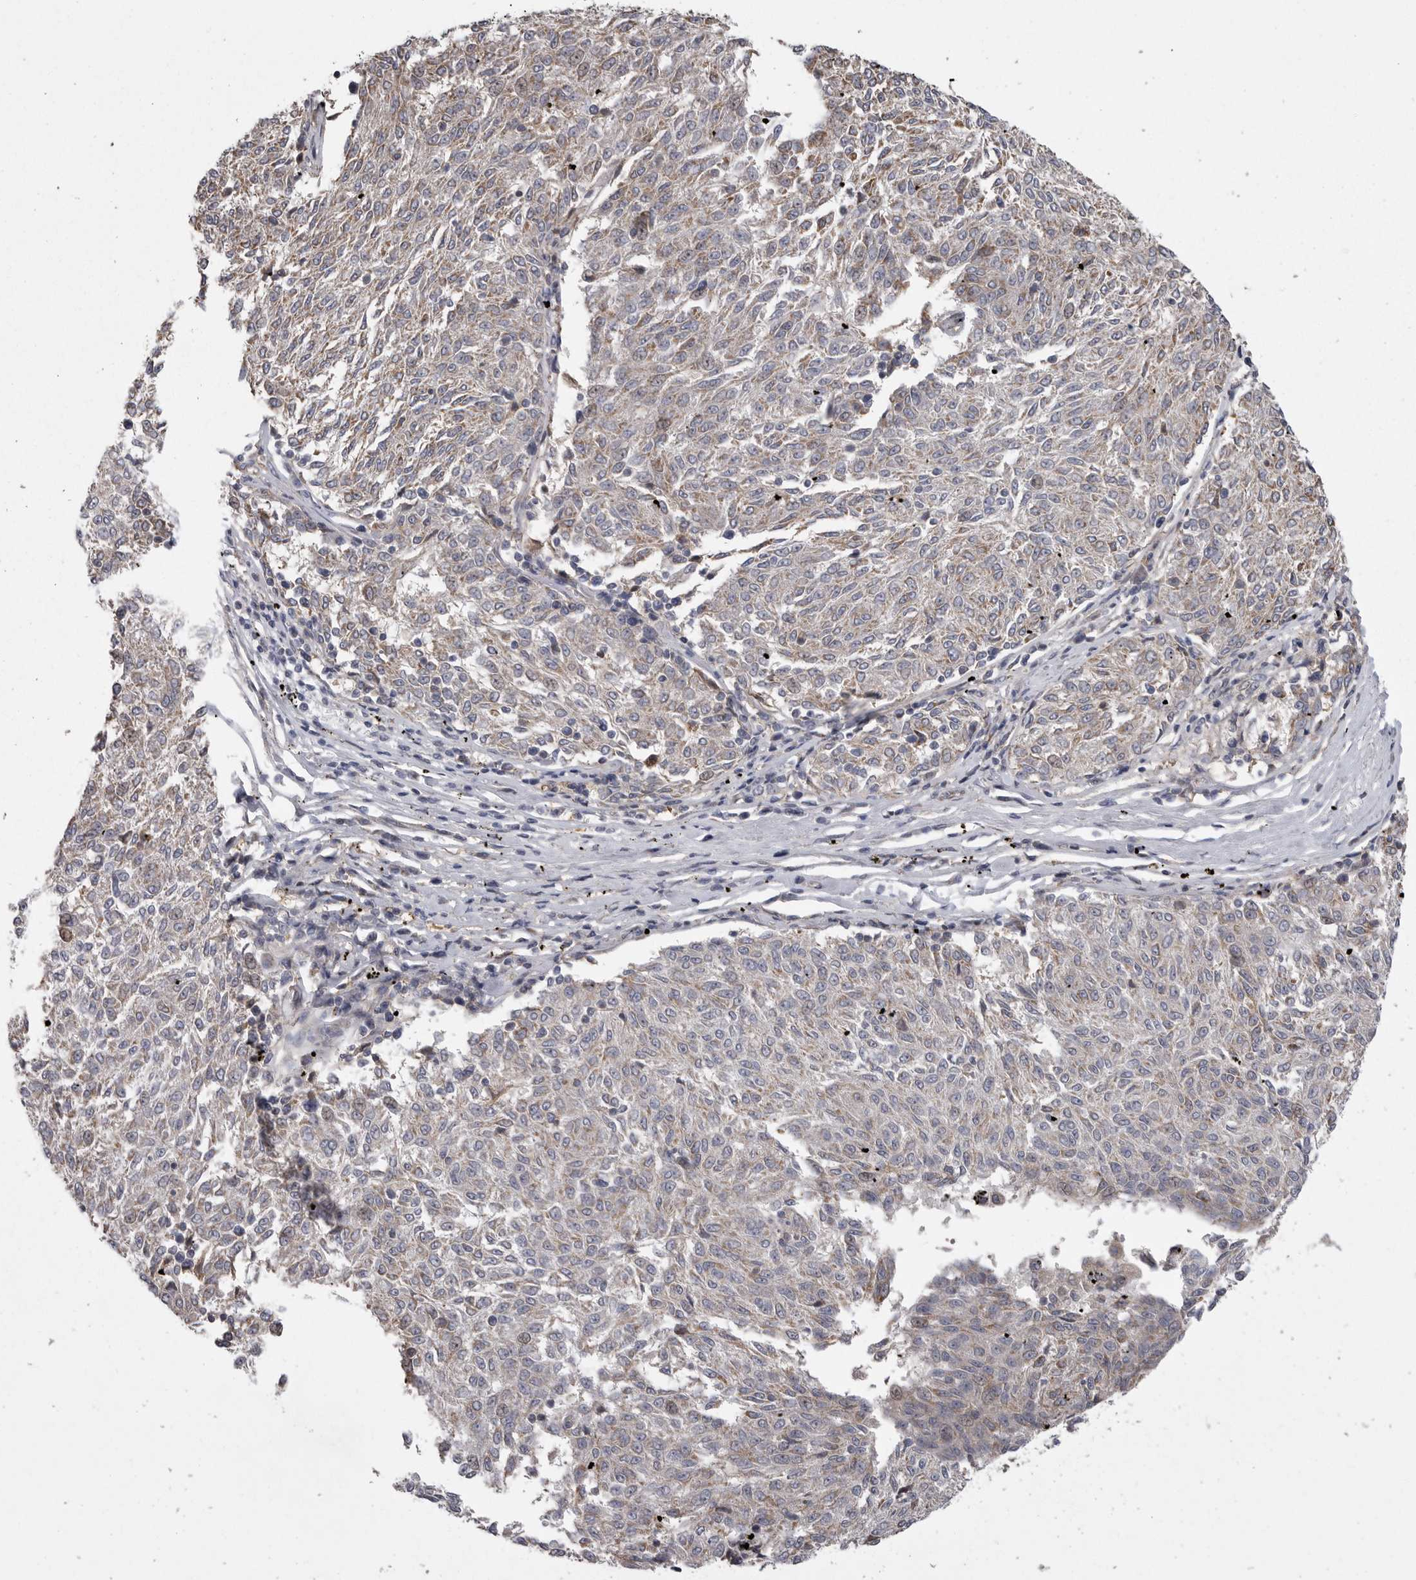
{"staining": {"intensity": "weak", "quantity": "<25%", "location": "cytoplasmic/membranous"}, "tissue": "melanoma", "cell_type": "Tumor cells", "image_type": "cancer", "snomed": [{"axis": "morphology", "description": "Malignant melanoma, NOS"}, {"axis": "topography", "description": "Skin"}], "caption": "IHC image of melanoma stained for a protein (brown), which reveals no expression in tumor cells.", "gene": "CRP", "patient": {"sex": "female", "age": 72}}